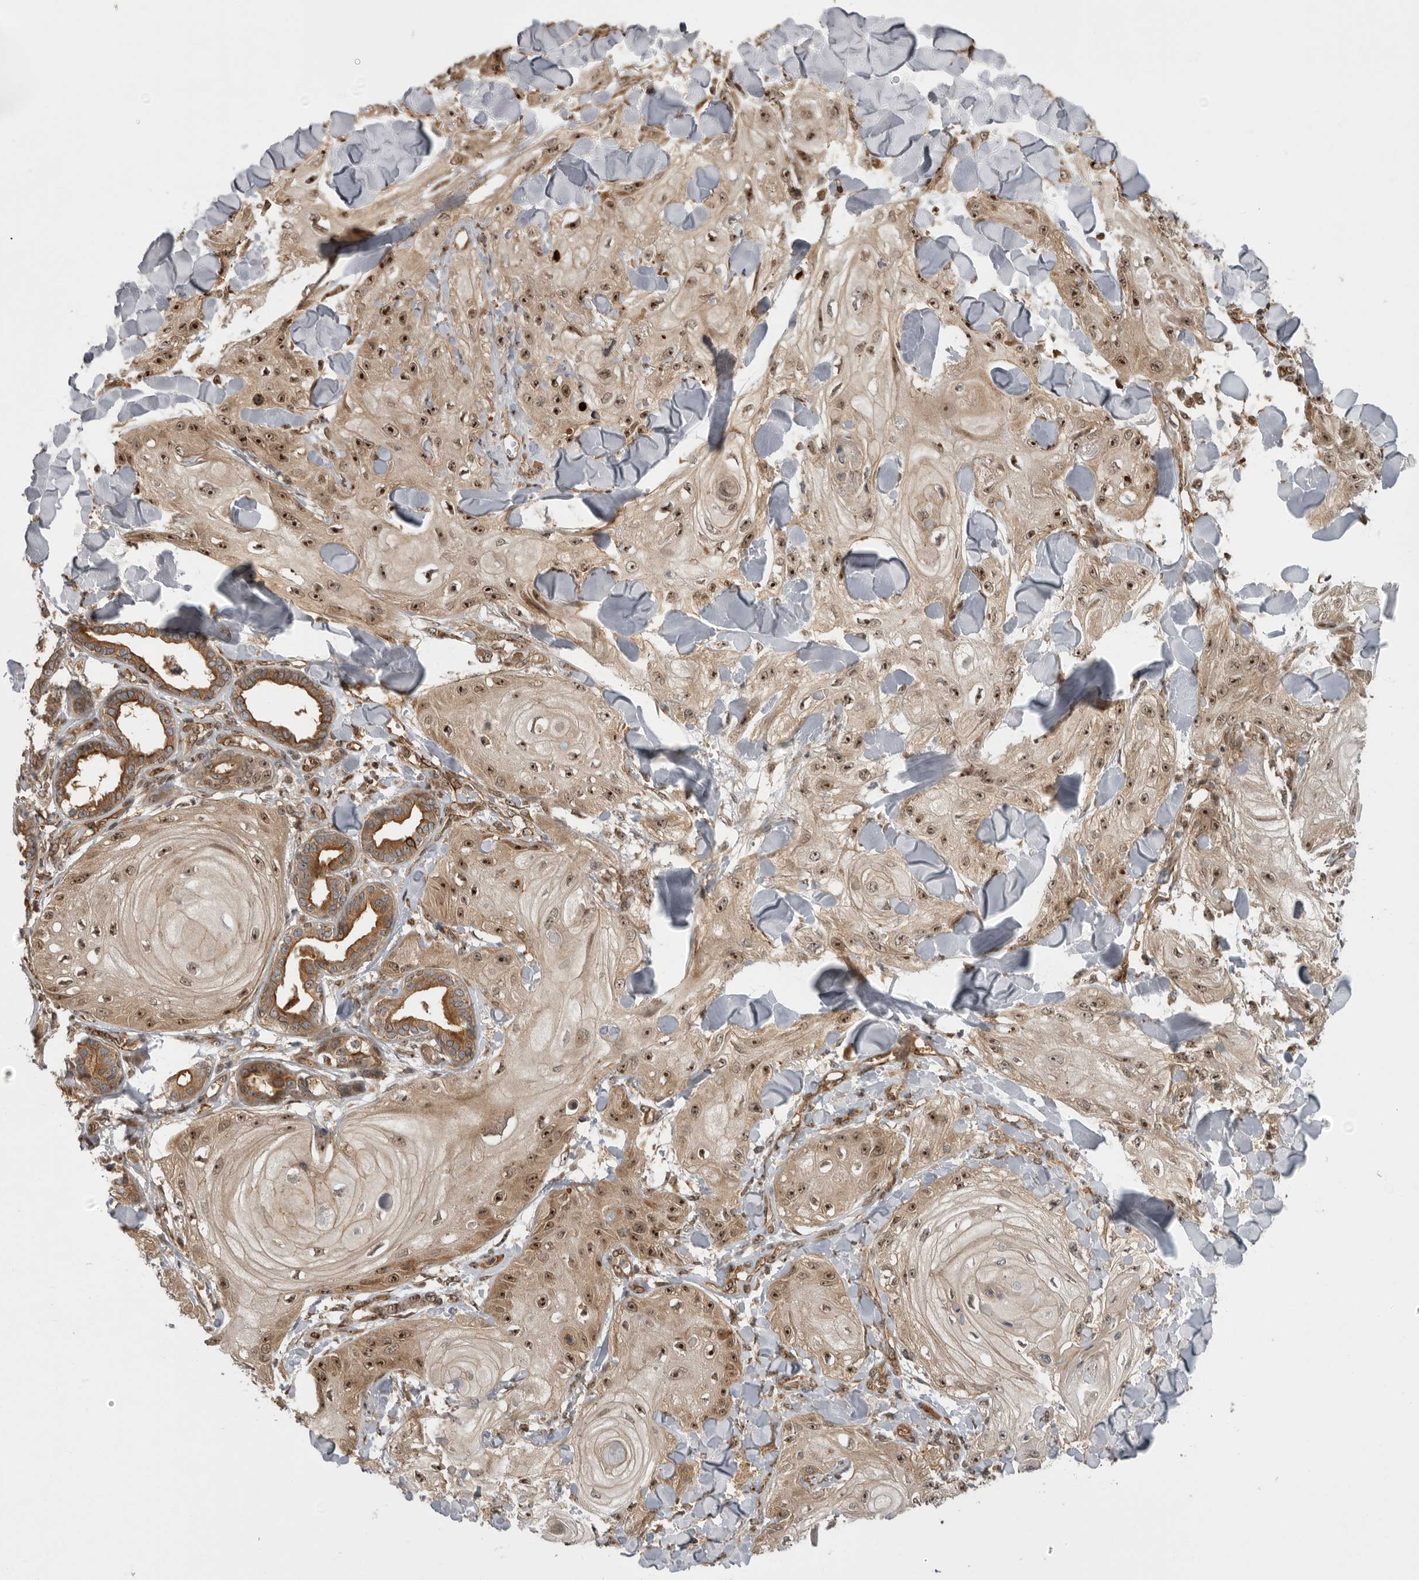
{"staining": {"intensity": "moderate", "quantity": ">75%", "location": "nuclear"}, "tissue": "skin cancer", "cell_type": "Tumor cells", "image_type": "cancer", "snomed": [{"axis": "morphology", "description": "Squamous cell carcinoma, NOS"}, {"axis": "topography", "description": "Skin"}], "caption": "About >75% of tumor cells in human skin cancer (squamous cell carcinoma) display moderate nuclear protein positivity as visualized by brown immunohistochemical staining.", "gene": "DHDDS", "patient": {"sex": "male", "age": 74}}